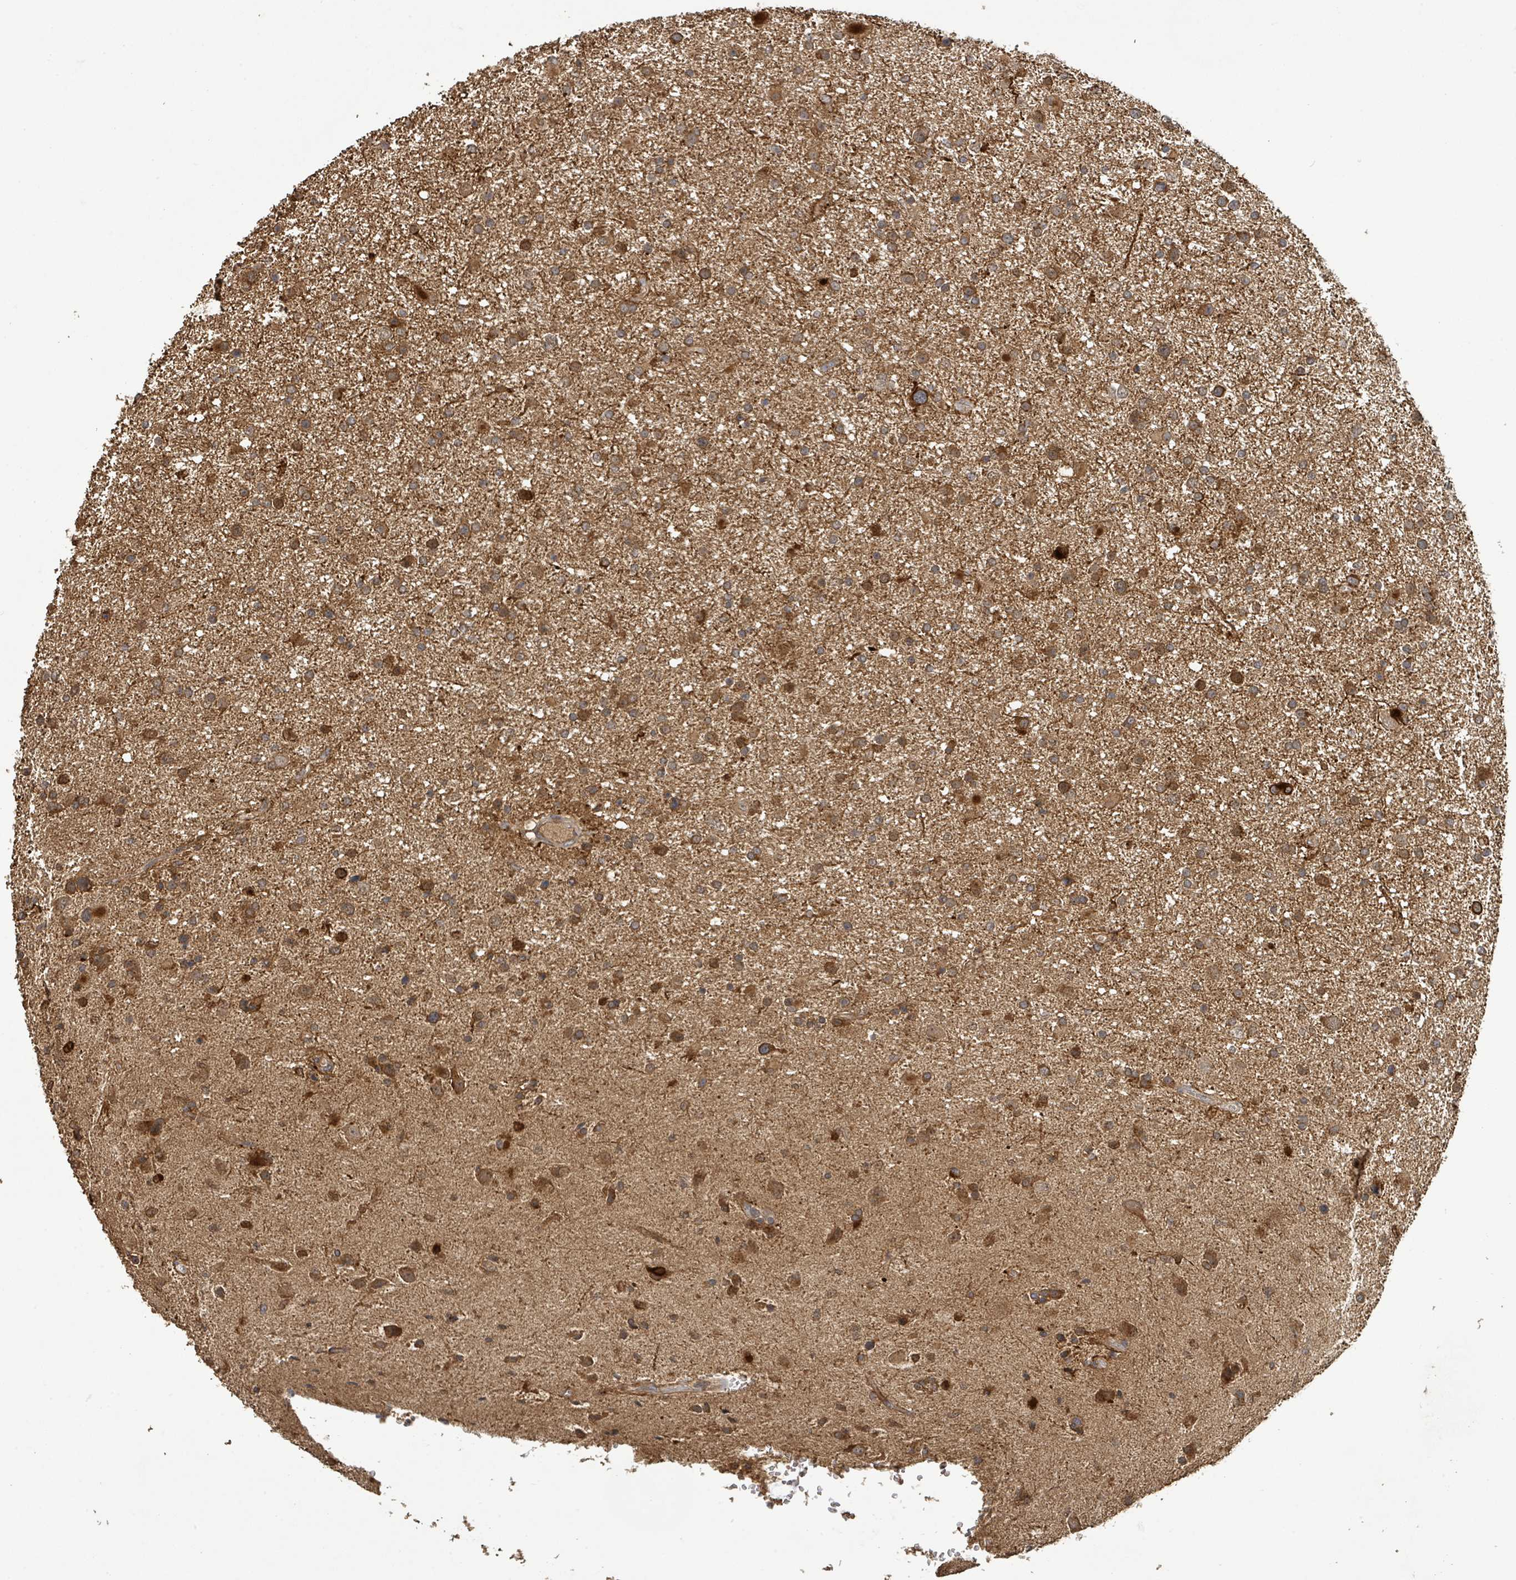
{"staining": {"intensity": "moderate", "quantity": ">75%", "location": "cytoplasmic/membranous"}, "tissue": "glioma", "cell_type": "Tumor cells", "image_type": "cancer", "snomed": [{"axis": "morphology", "description": "Glioma, malignant, Low grade"}, {"axis": "topography", "description": "Brain"}], "caption": "Glioma tissue demonstrates moderate cytoplasmic/membranous expression in approximately >75% of tumor cells, visualized by immunohistochemistry.", "gene": "STARD4", "patient": {"sex": "female", "age": 32}}